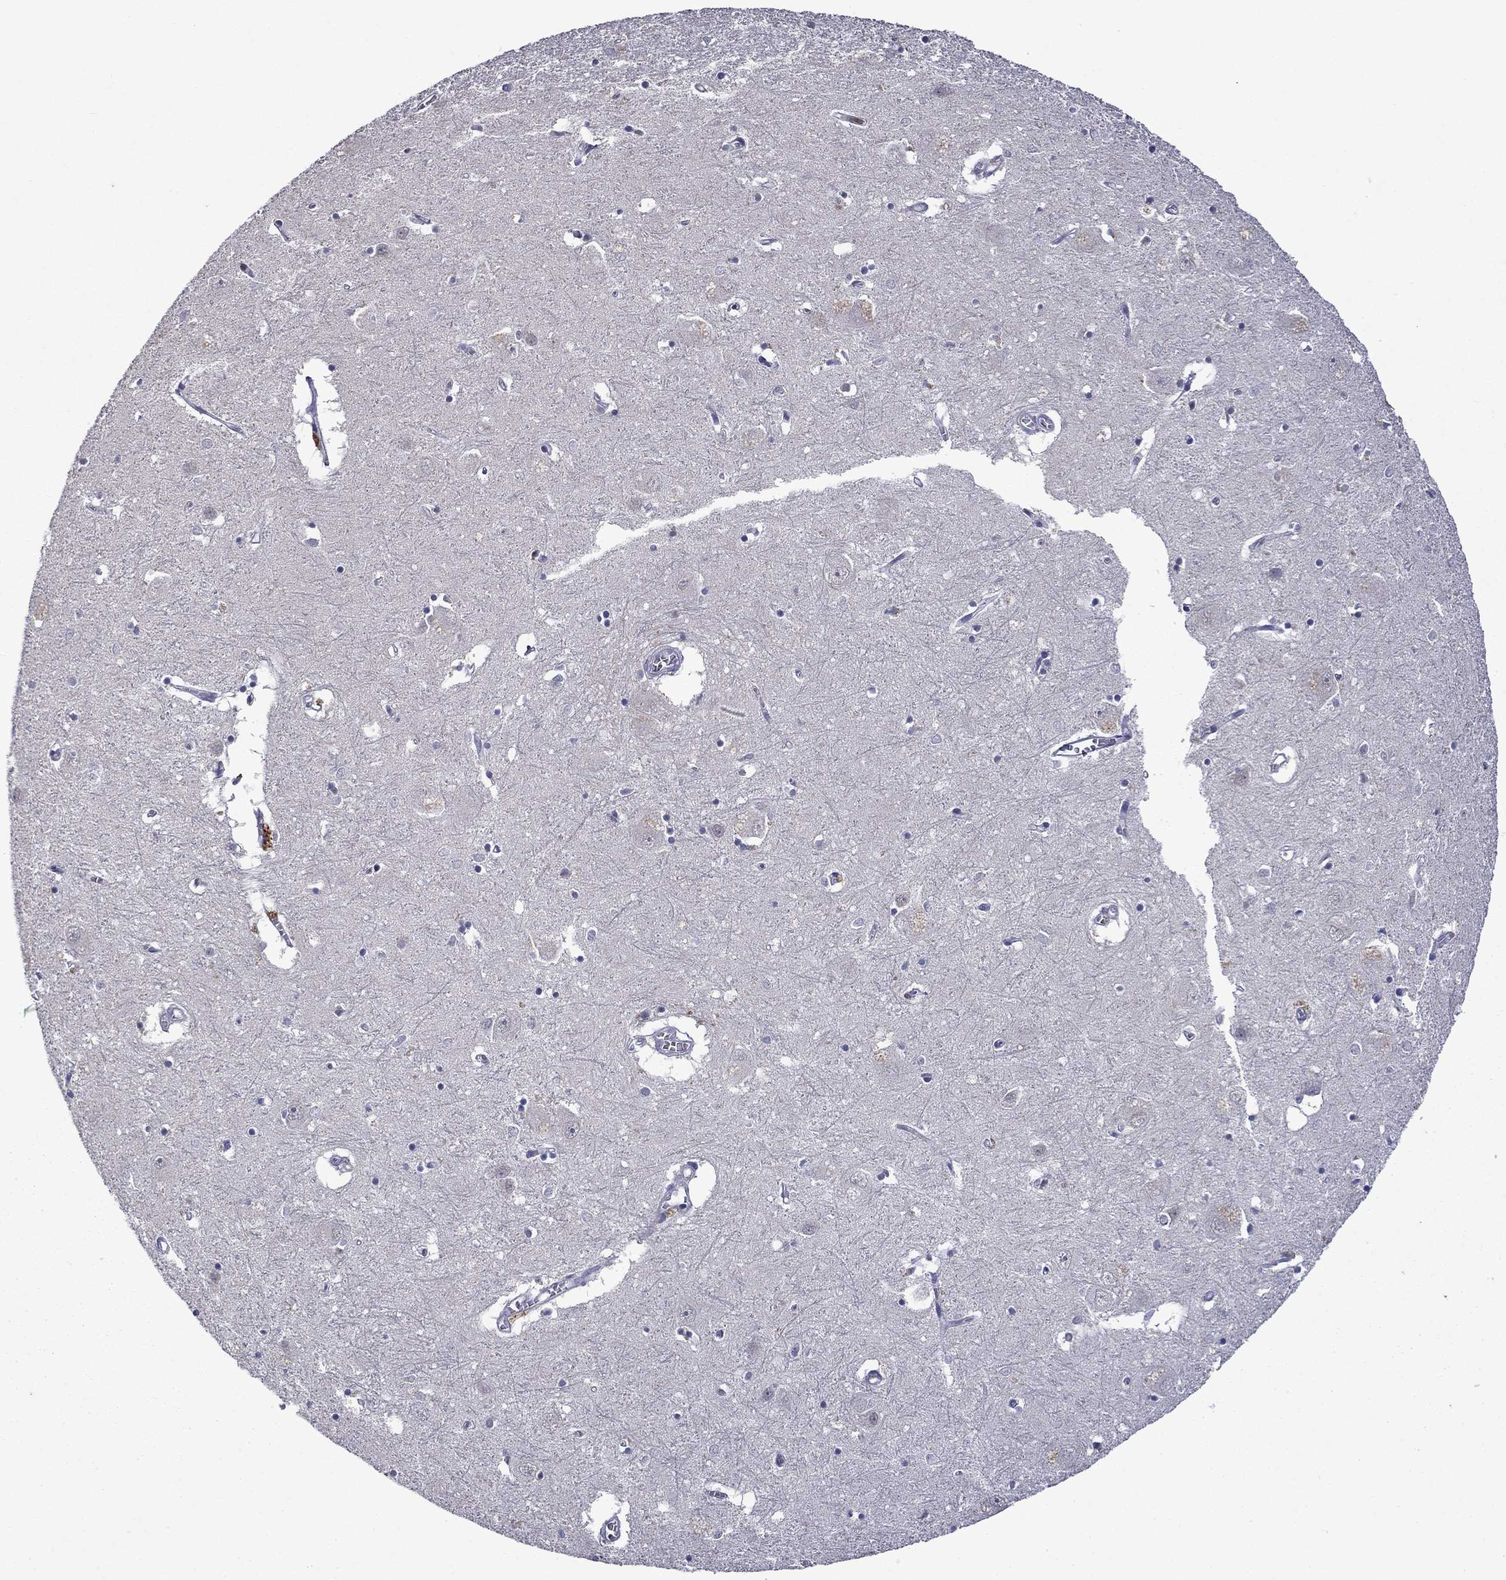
{"staining": {"intensity": "moderate", "quantity": "<25%", "location": "cytoplasmic/membranous"}, "tissue": "caudate", "cell_type": "Glial cells", "image_type": "normal", "snomed": [{"axis": "morphology", "description": "Normal tissue, NOS"}, {"axis": "topography", "description": "Lateral ventricle wall"}], "caption": "Caudate stained with a brown dye displays moderate cytoplasmic/membranous positive staining in about <25% of glial cells.", "gene": "IRF5", "patient": {"sex": "male", "age": 54}}